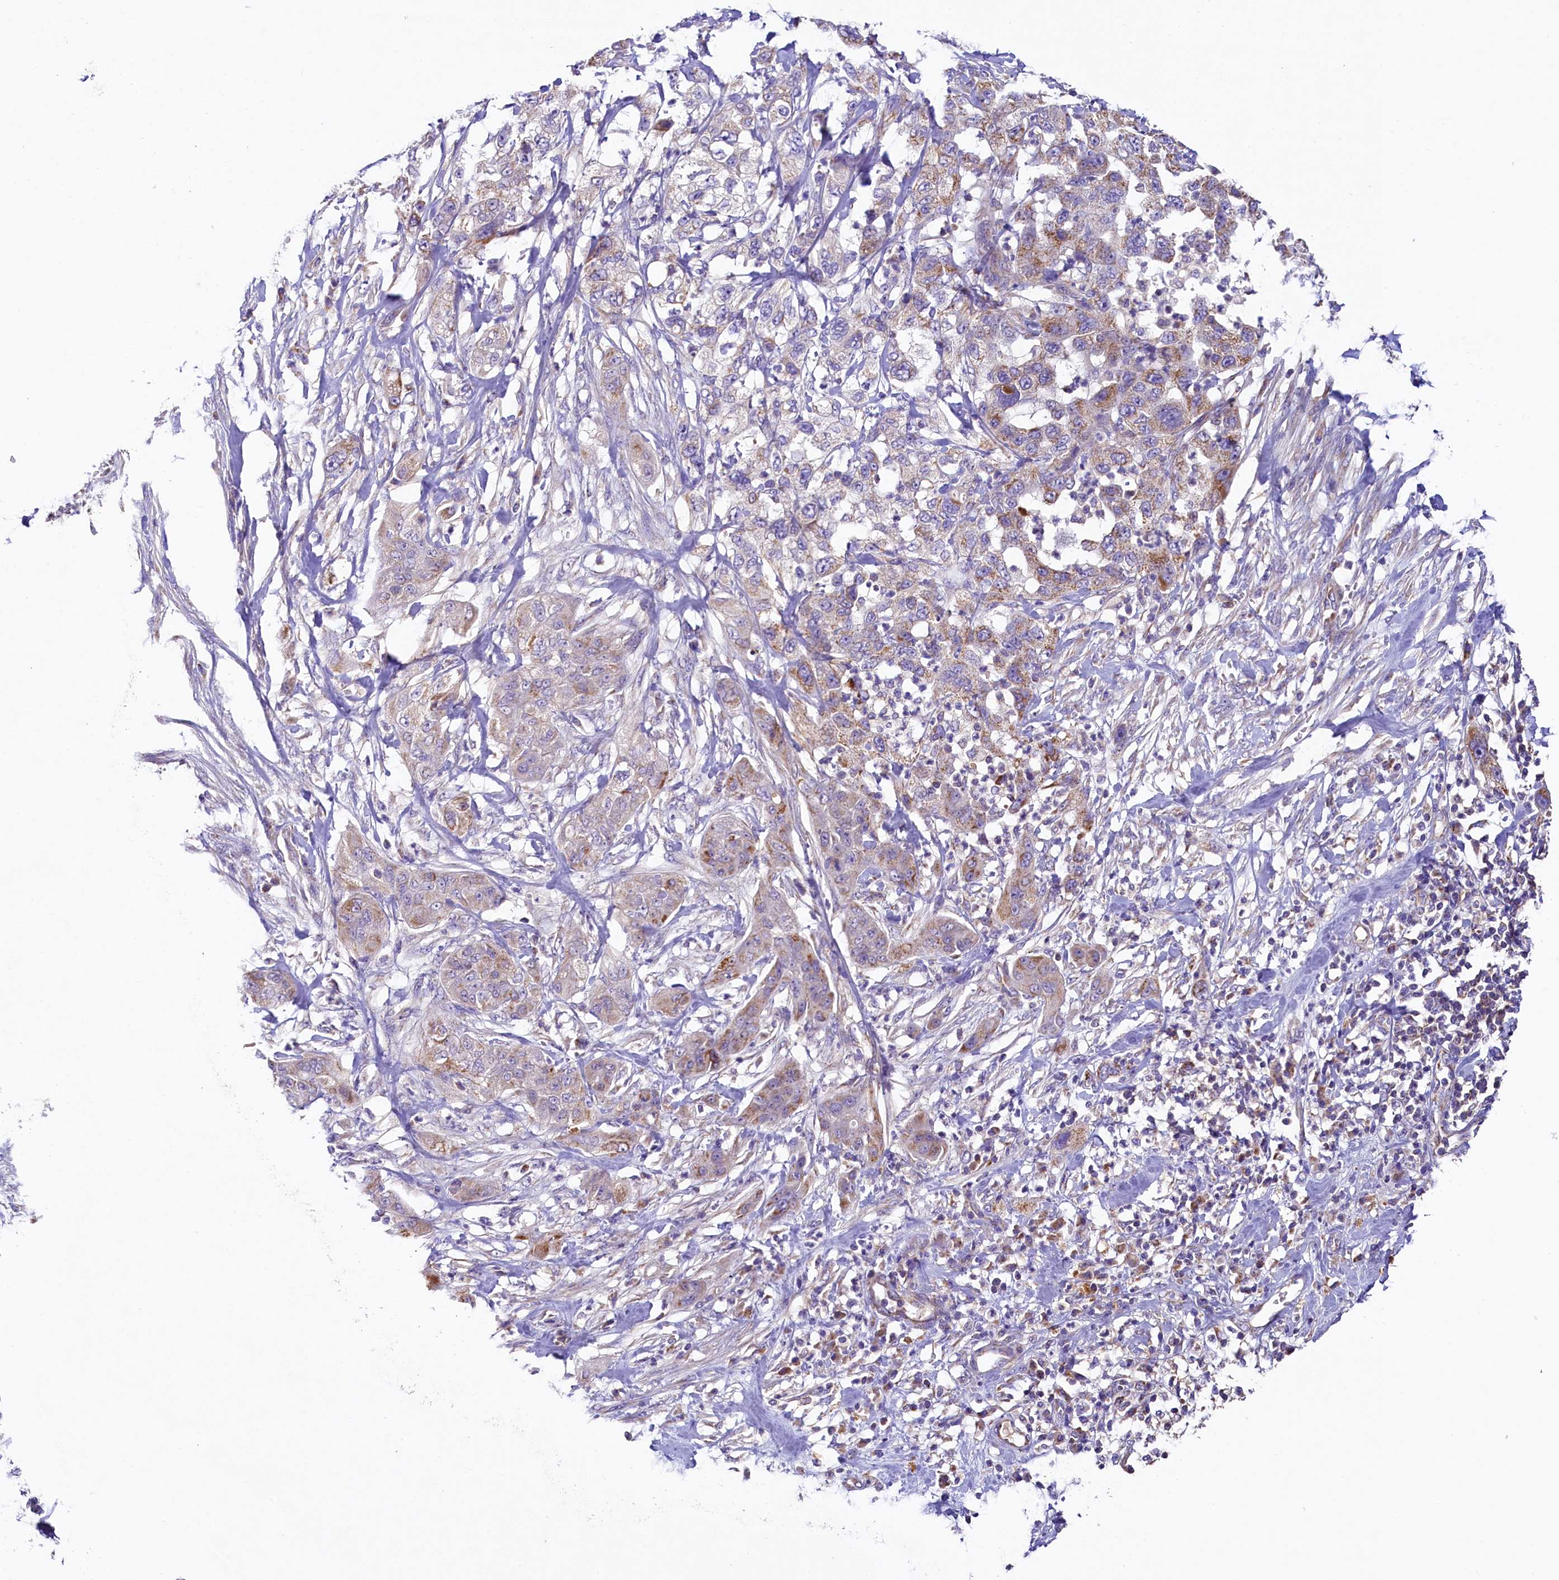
{"staining": {"intensity": "moderate", "quantity": "<25%", "location": "cytoplasmic/membranous"}, "tissue": "pancreatic cancer", "cell_type": "Tumor cells", "image_type": "cancer", "snomed": [{"axis": "morphology", "description": "Adenocarcinoma, NOS"}, {"axis": "topography", "description": "Pancreas"}], "caption": "Protein expression analysis of pancreatic adenocarcinoma reveals moderate cytoplasmic/membranous staining in about <25% of tumor cells. (DAB = brown stain, brightfield microscopy at high magnification).", "gene": "PMPCB", "patient": {"sex": "female", "age": 78}}